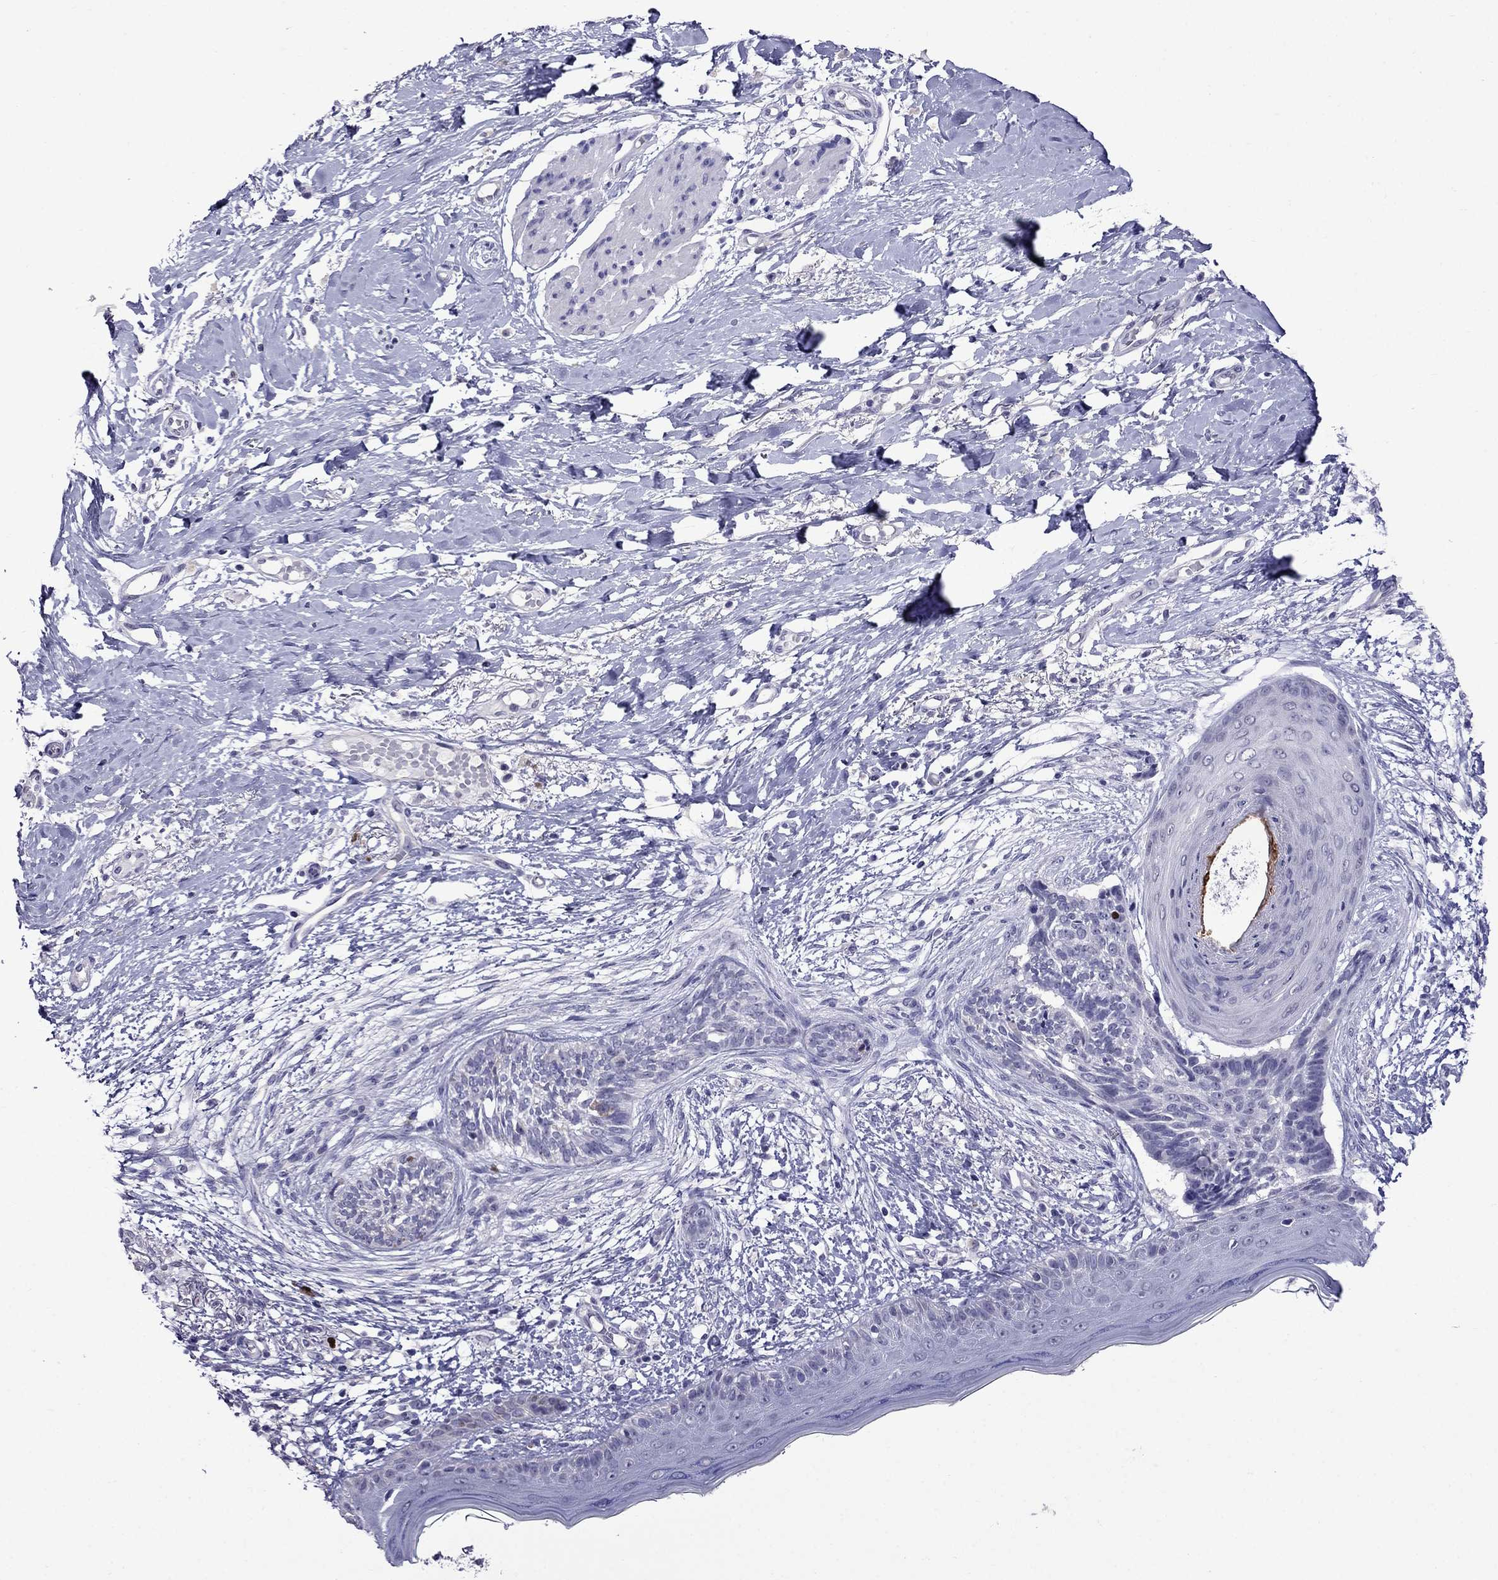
{"staining": {"intensity": "negative", "quantity": "none", "location": "none"}, "tissue": "skin cancer", "cell_type": "Tumor cells", "image_type": "cancer", "snomed": [{"axis": "morphology", "description": "Normal tissue, NOS"}, {"axis": "morphology", "description": "Basal cell carcinoma"}, {"axis": "topography", "description": "Skin"}], "caption": "This is a image of immunohistochemistry (IHC) staining of skin cancer (basal cell carcinoma), which shows no expression in tumor cells. The staining is performed using DAB brown chromogen with nuclei counter-stained in using hematoxylin.", "gene": "OLFM4", "patient": {"sex": "male", "age": 84}}